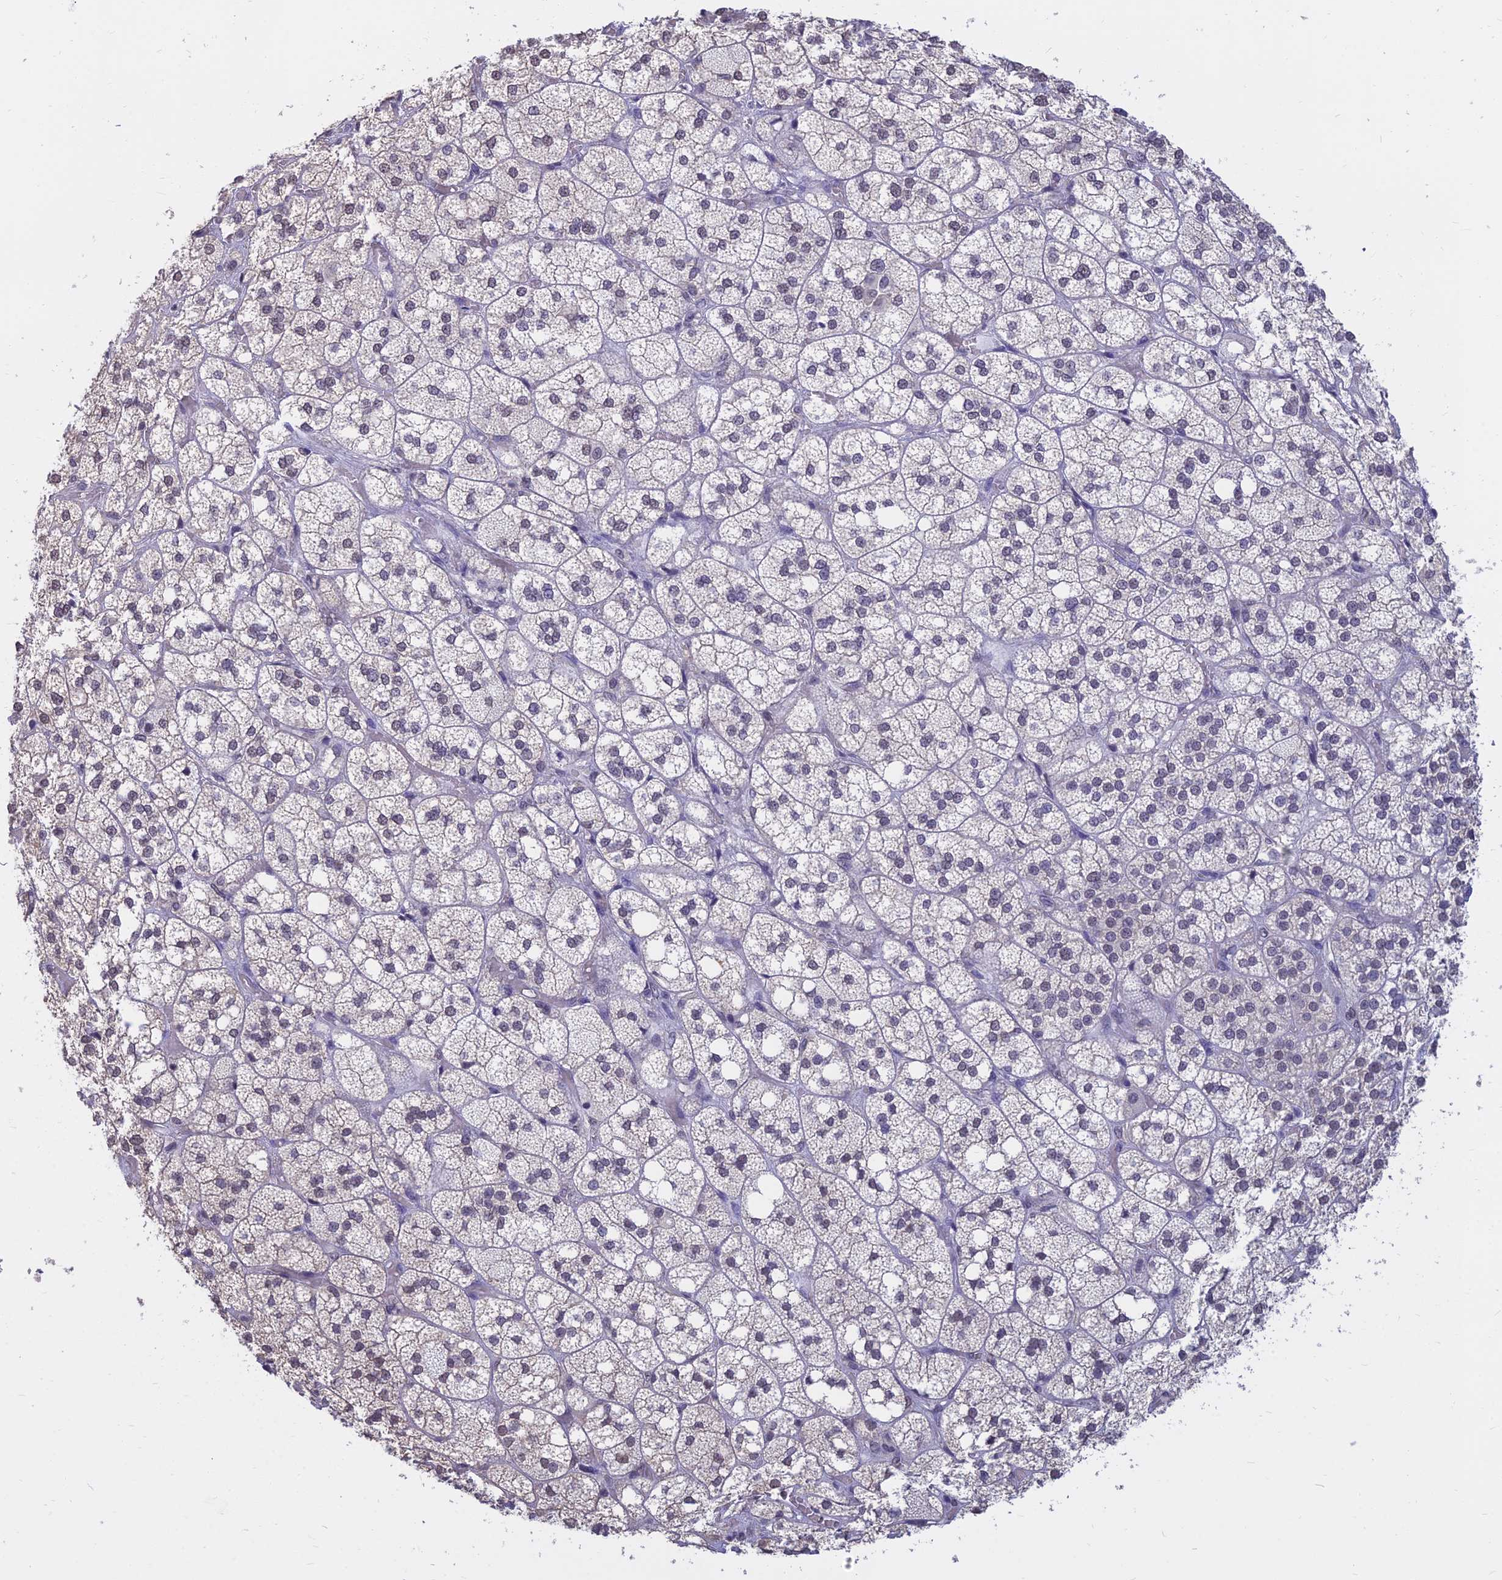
{"staining": {"intensity": "weak", "quantity": "<25%", "location": "nuclear"}, "tissue": "adrenal gland", "cell_type": "Glandular cells", "image_type": "normal", "snomed": [{"axis": "morphology", "description": "Normal tissue, NOS"}, {"axis": "topography", "description": "Adrenal gland"}], "caption": "This is a histopathology image of IHC staining of benign adrenal gland, which shows no positivity in glandular cells.", "gene": "SRSF7", "patient": {"sex": "male", "age": 61}}